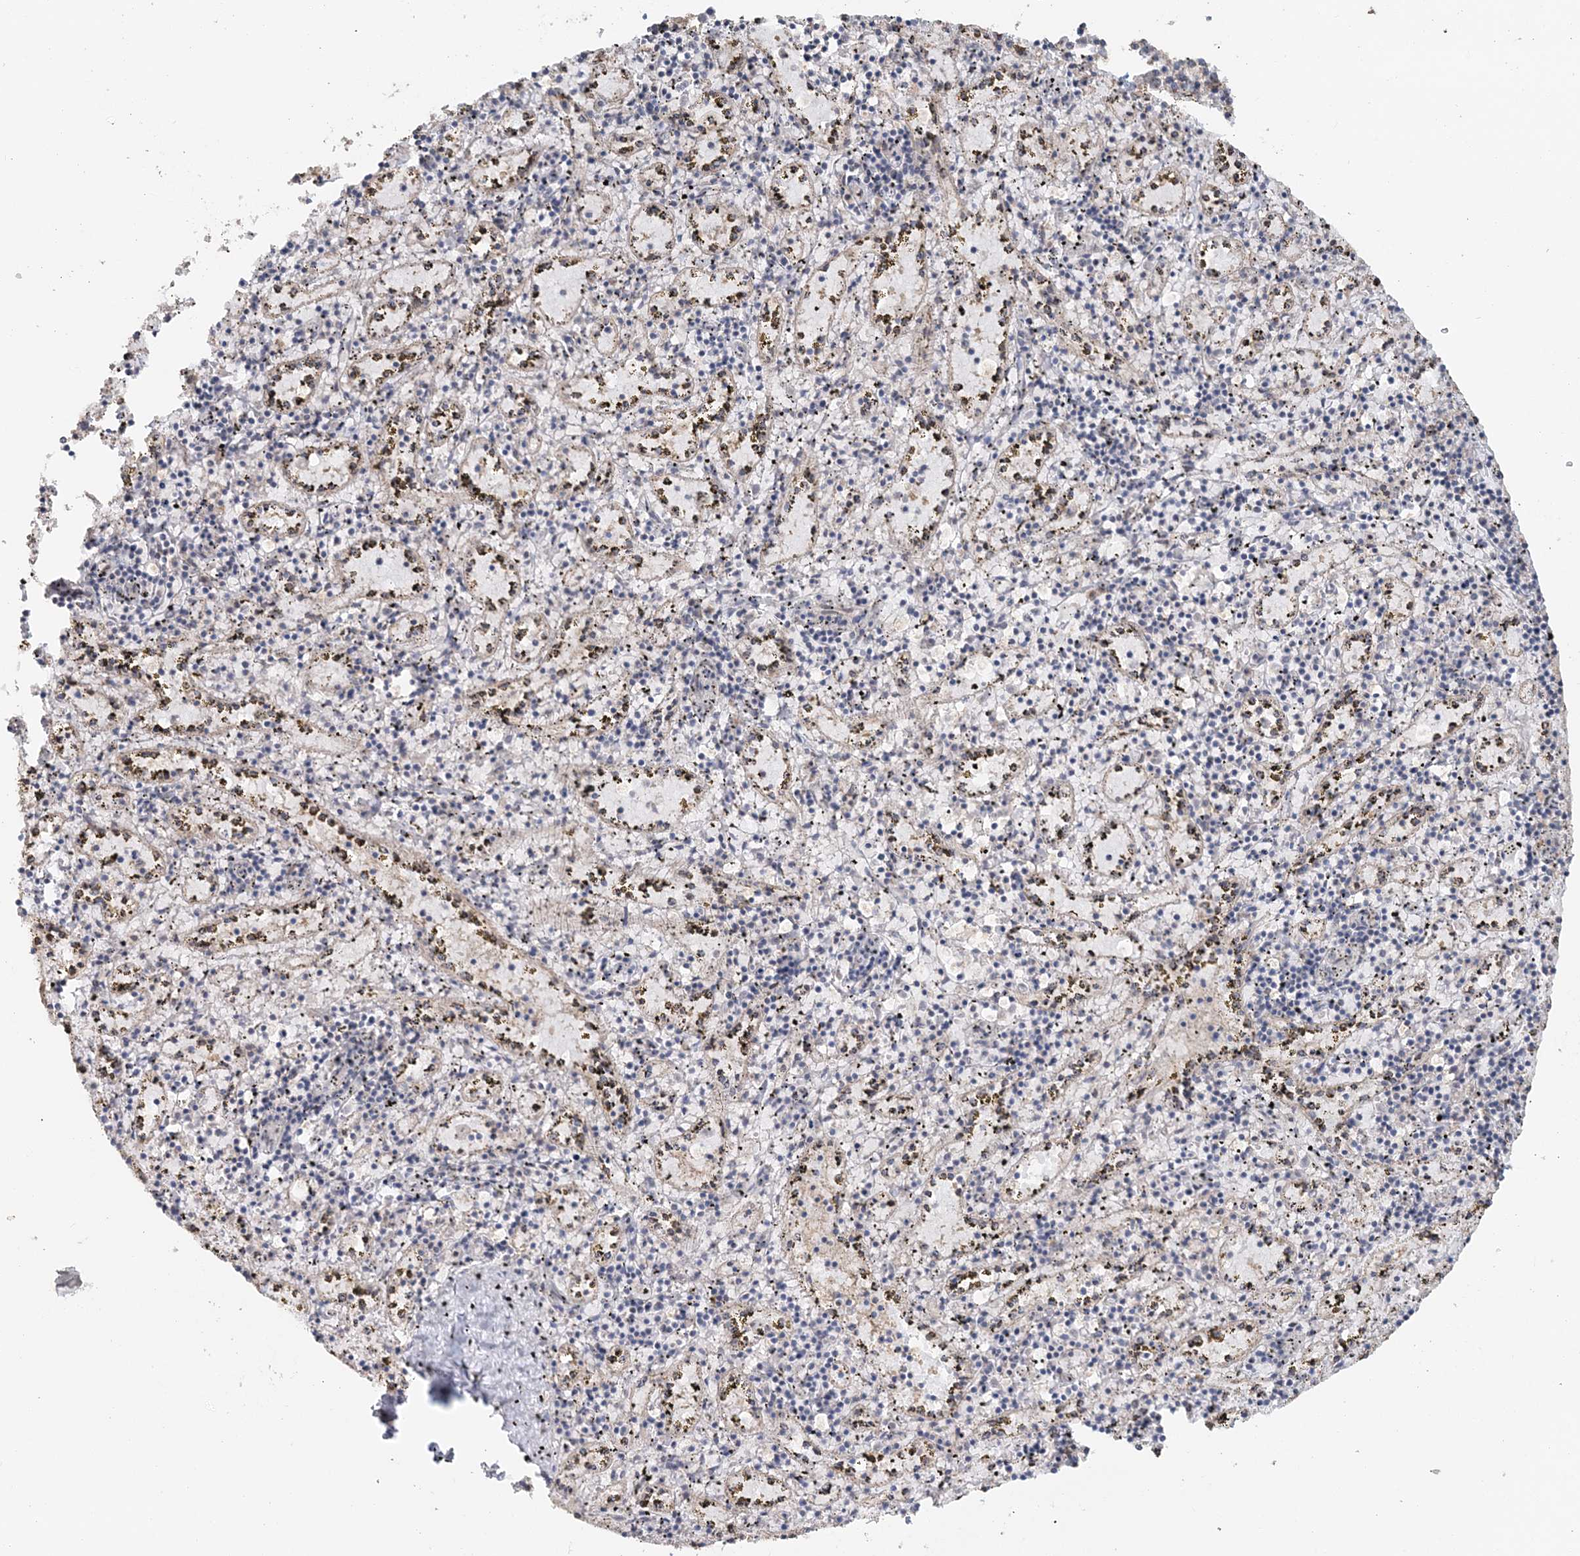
{"staining": {"intensity": "negative", "quantity": "none", "location": "none"}, "tissue": "spleen", "cell_type": "Cells in red pulp", "image_type": "normal", "snomed": [{"axis": "morphology", "description": "Normal tissue, NOS"}, {"axis": "topography", "description": "Spleen"}], "caption": "There is no significant staining in cells in red pulp of spleen. Brightfield microscopy of immunohistochemistry (IHC) stained with DAB (brown) and hematoxylin (blue), captured at high magnification.", "gene": "FBXO38", "patient": {"sex": "male", "age": 11}}